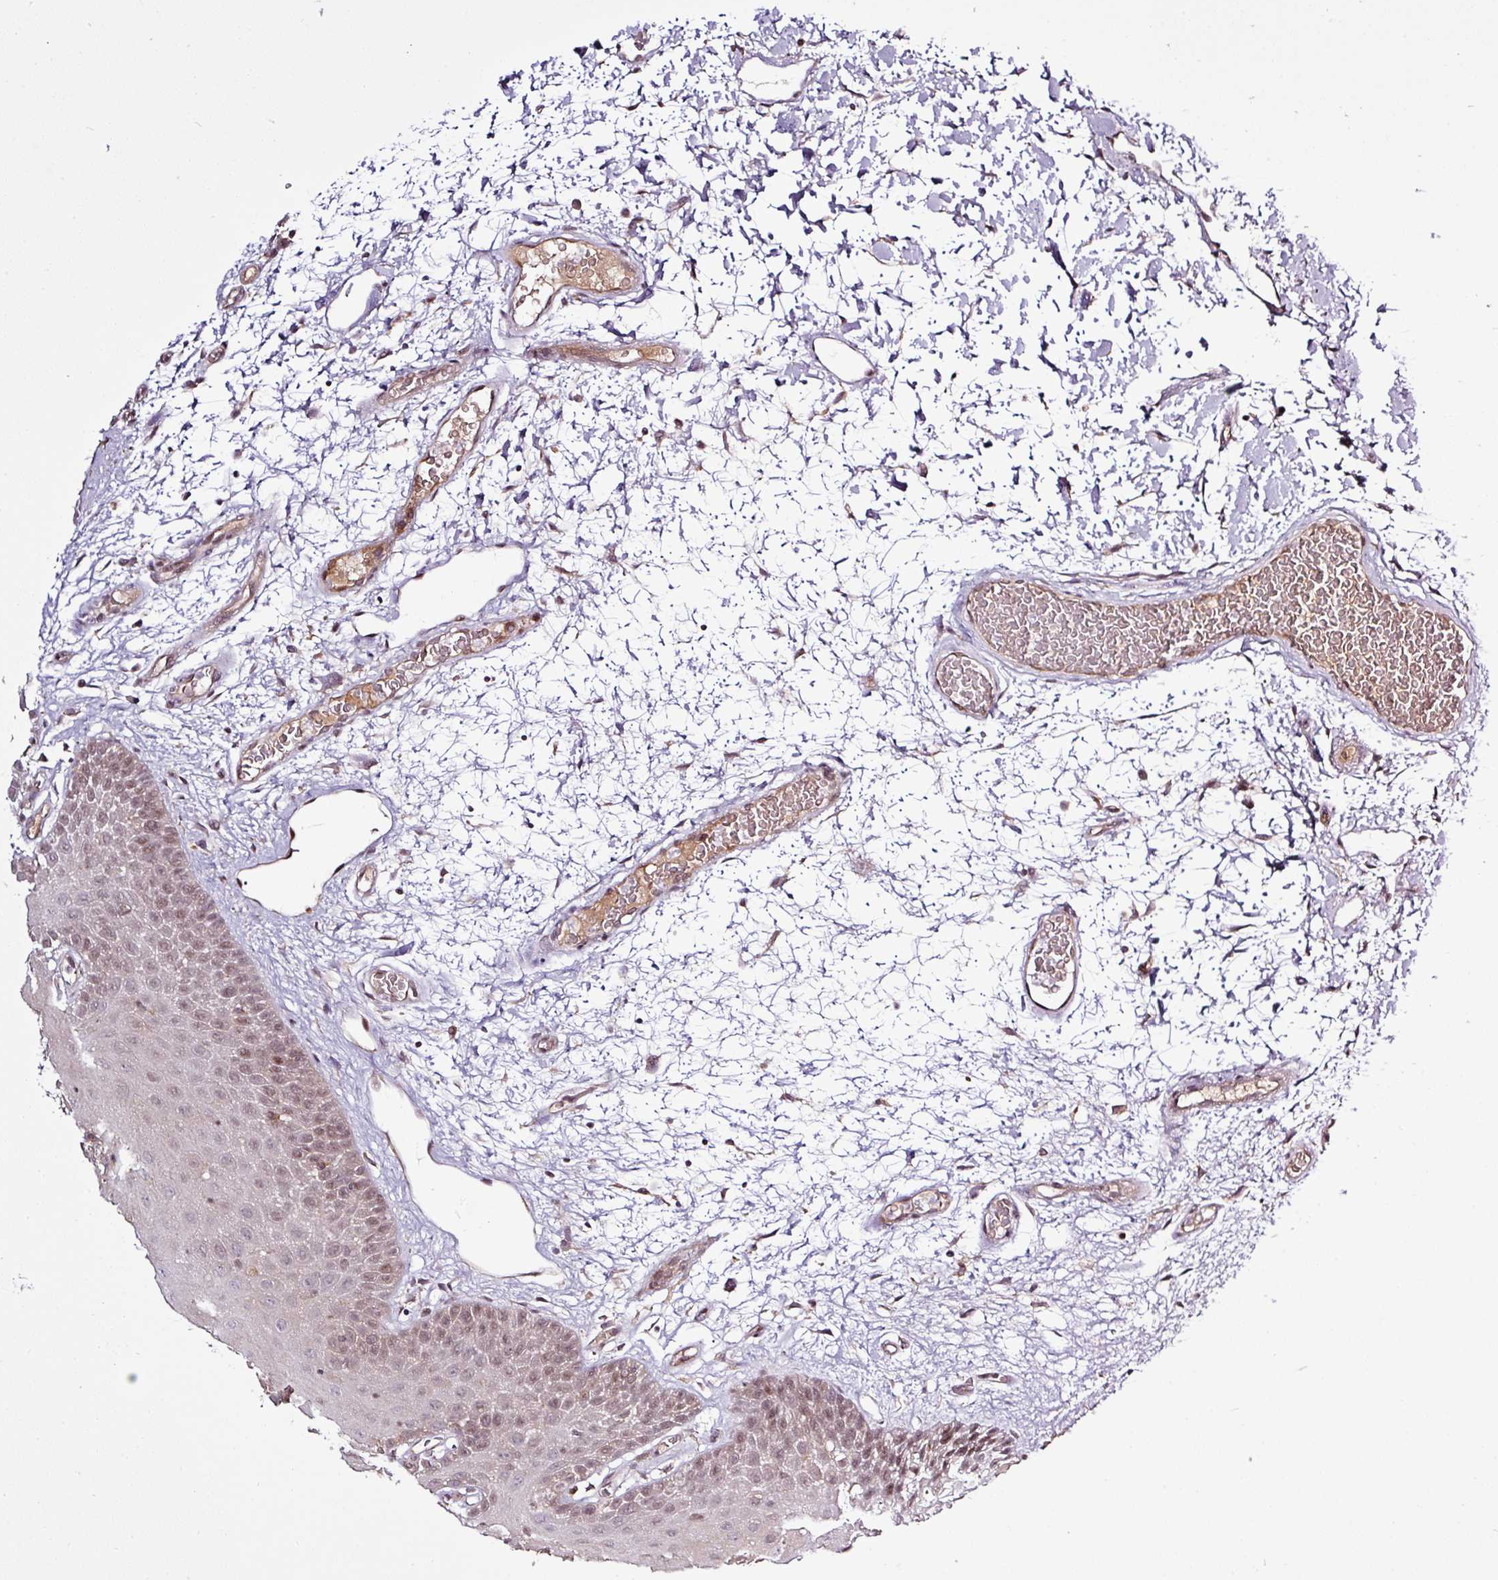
{"staining": {"intensity": "moderate", "quantity": ">75%", "location": "cytoplasmic/membranous,nuclear"}, "tissue": "oral mucosa", "cell_type": "Squamous epithelial cells", "image_type": "normal", "snomed": [{"axis": "morphology", "description": "Normal tissue, NOS"}, {"axis": "morphology", "description": "Squamous cell carcinoma, NOS"}, {"axis": "topography", "description": "Oral tissue"}, {"axis": "topography", "description": "Tounge, NOS"}, {"axis": "topography", "description": "Head-Neck"}], "caption": "This histopathology image exhibits immunohistochemistry (IHC) staining of benign oral mucosa, with medium moderate cytoplasmic/membranous,nuclear positivity in approximately >75% of squamous epithelial cells.", "gene": "ITPKC", "patient": {"sex": "male", "age": 76}}